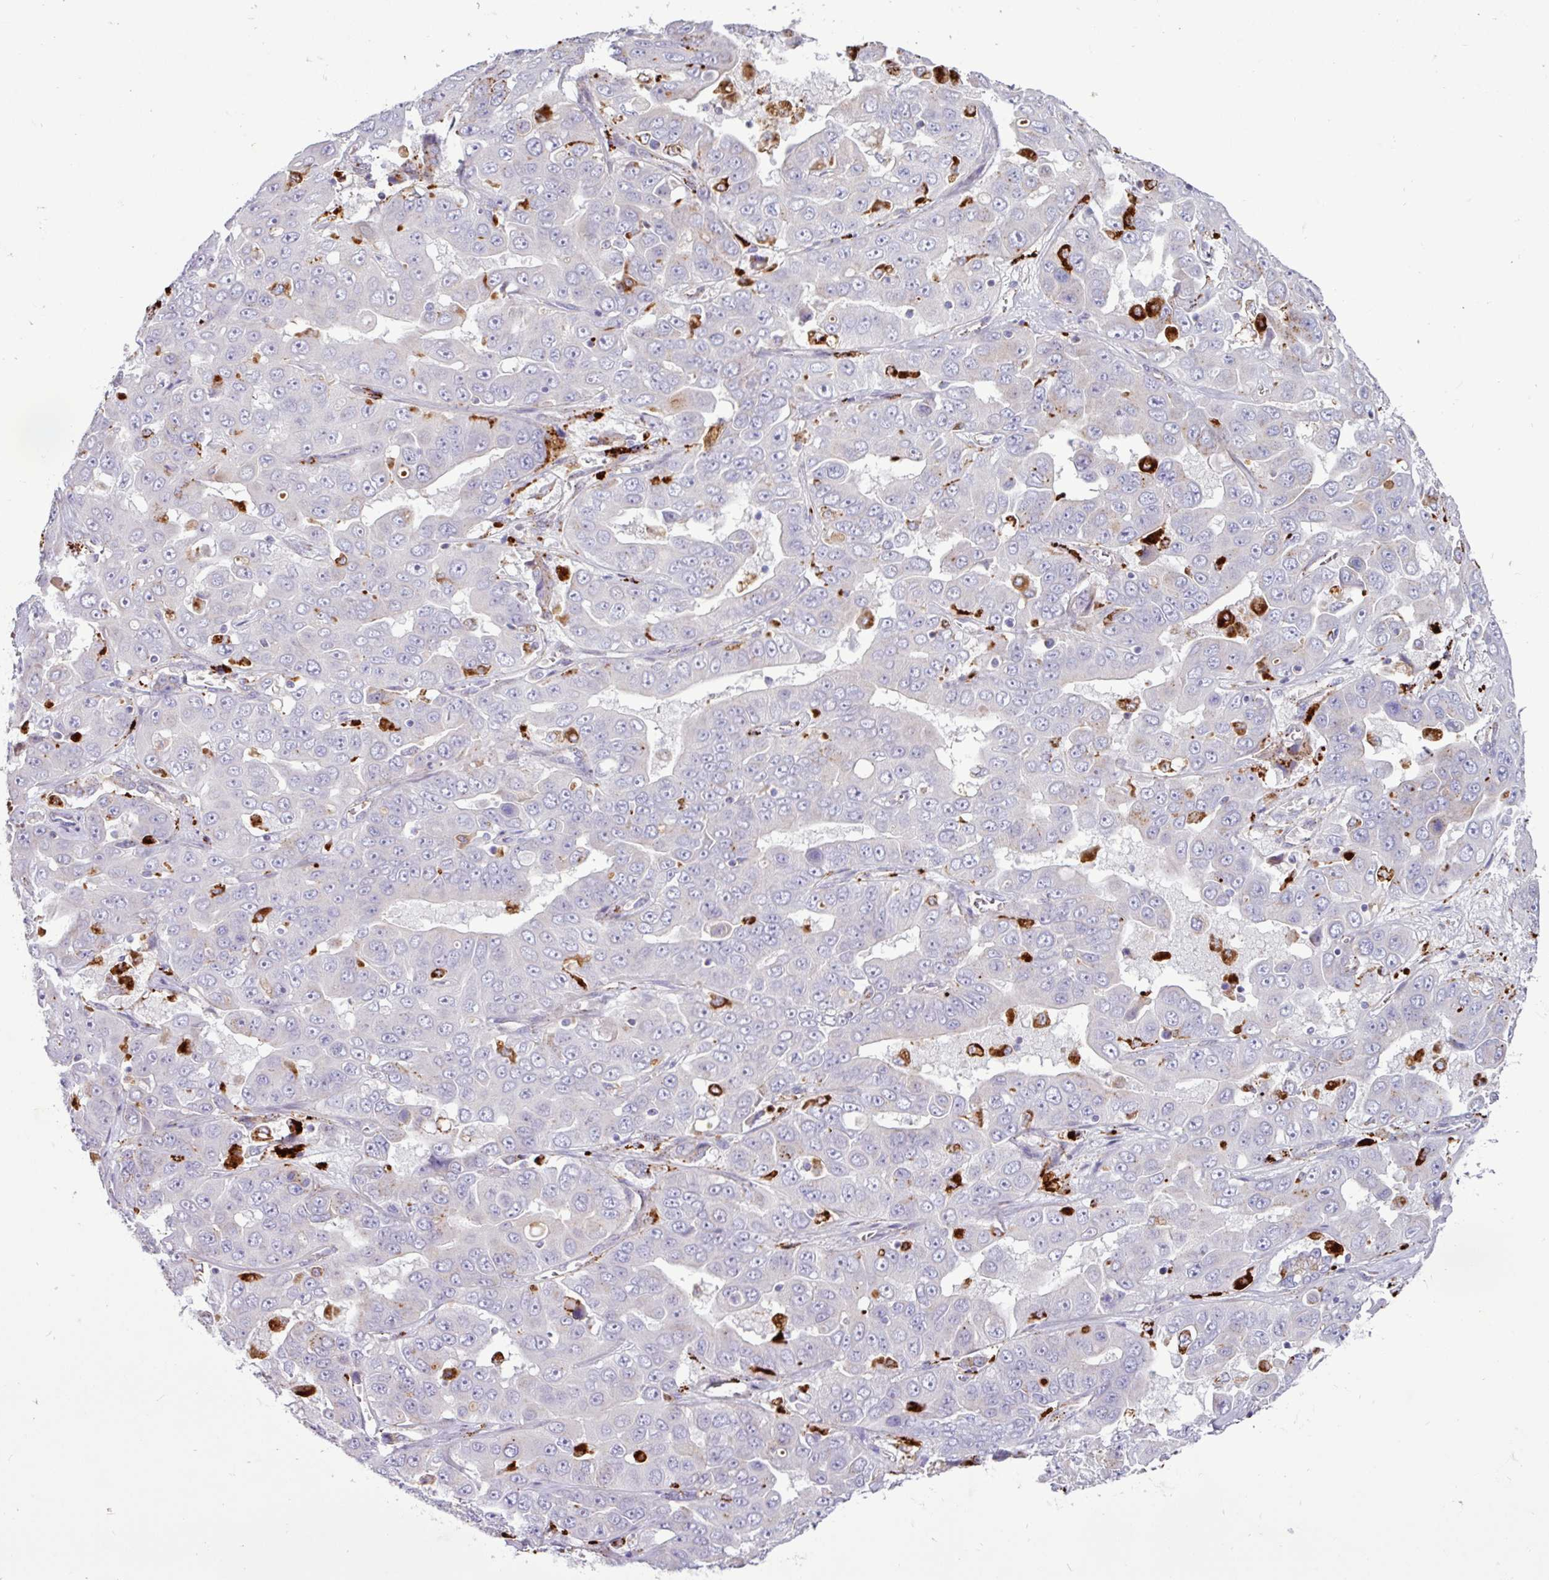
{"staining": {"intensity": "negative", "quantity": "none", "location": "none"}, "tissue": "liver cancer", "cell_type": "Tumor cells", "image_type": "cancer", "snomed": [{"axis": "morphology", "description": "Cholangiocarcinoma"}, {"axis": "topography", "description": "Liver"}], "caption": "Immunohistochemical staining of cholangiocarcinoma (liver) displays no significant positivity in tumor cells. Brightfield microscopy of immunohistochemistry (IHC) stained with DAB (brown) and hematoxylin (blue), captured at high magnification.", "gene": "AMIGO2", "patient": {"sex": "female", "age": 52}}